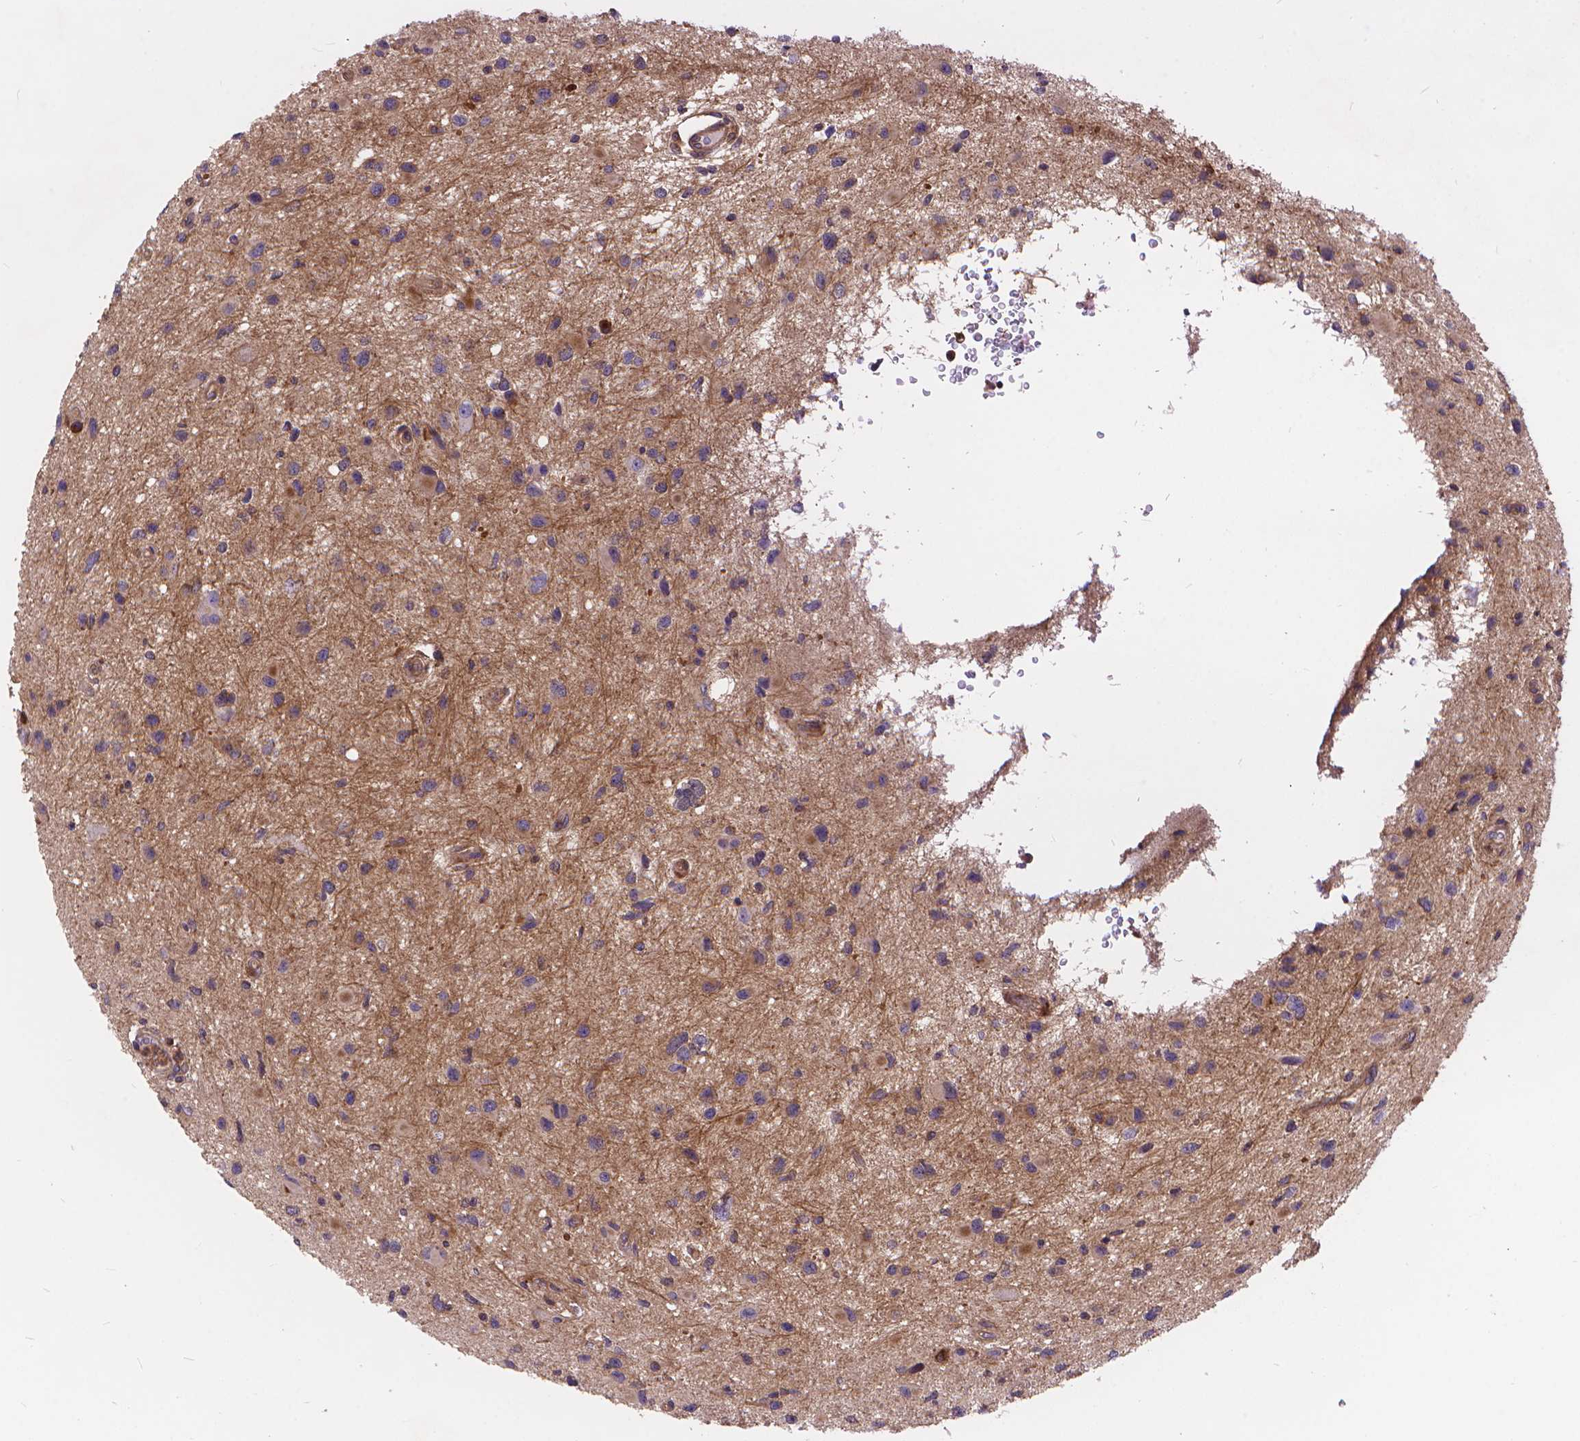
{"staining": {"intensity": "negative", "quantity": "none", "location": "none"}, "tissue": "glioma", "cell_type": "Tumor cells", "image_type": "cancer", "snomed": [{"axis": "morphology", "description": "Glioma, malignant, Low grade"}, {"axis": "topography", "description": "Brain"}], "caption": "Immunohistochemical staining of malignant glioma (low-grade) reveals no significant positivity in tumor cells.", "gene": "ARAP1", "patient": {"sex": "female", "age": 32}}